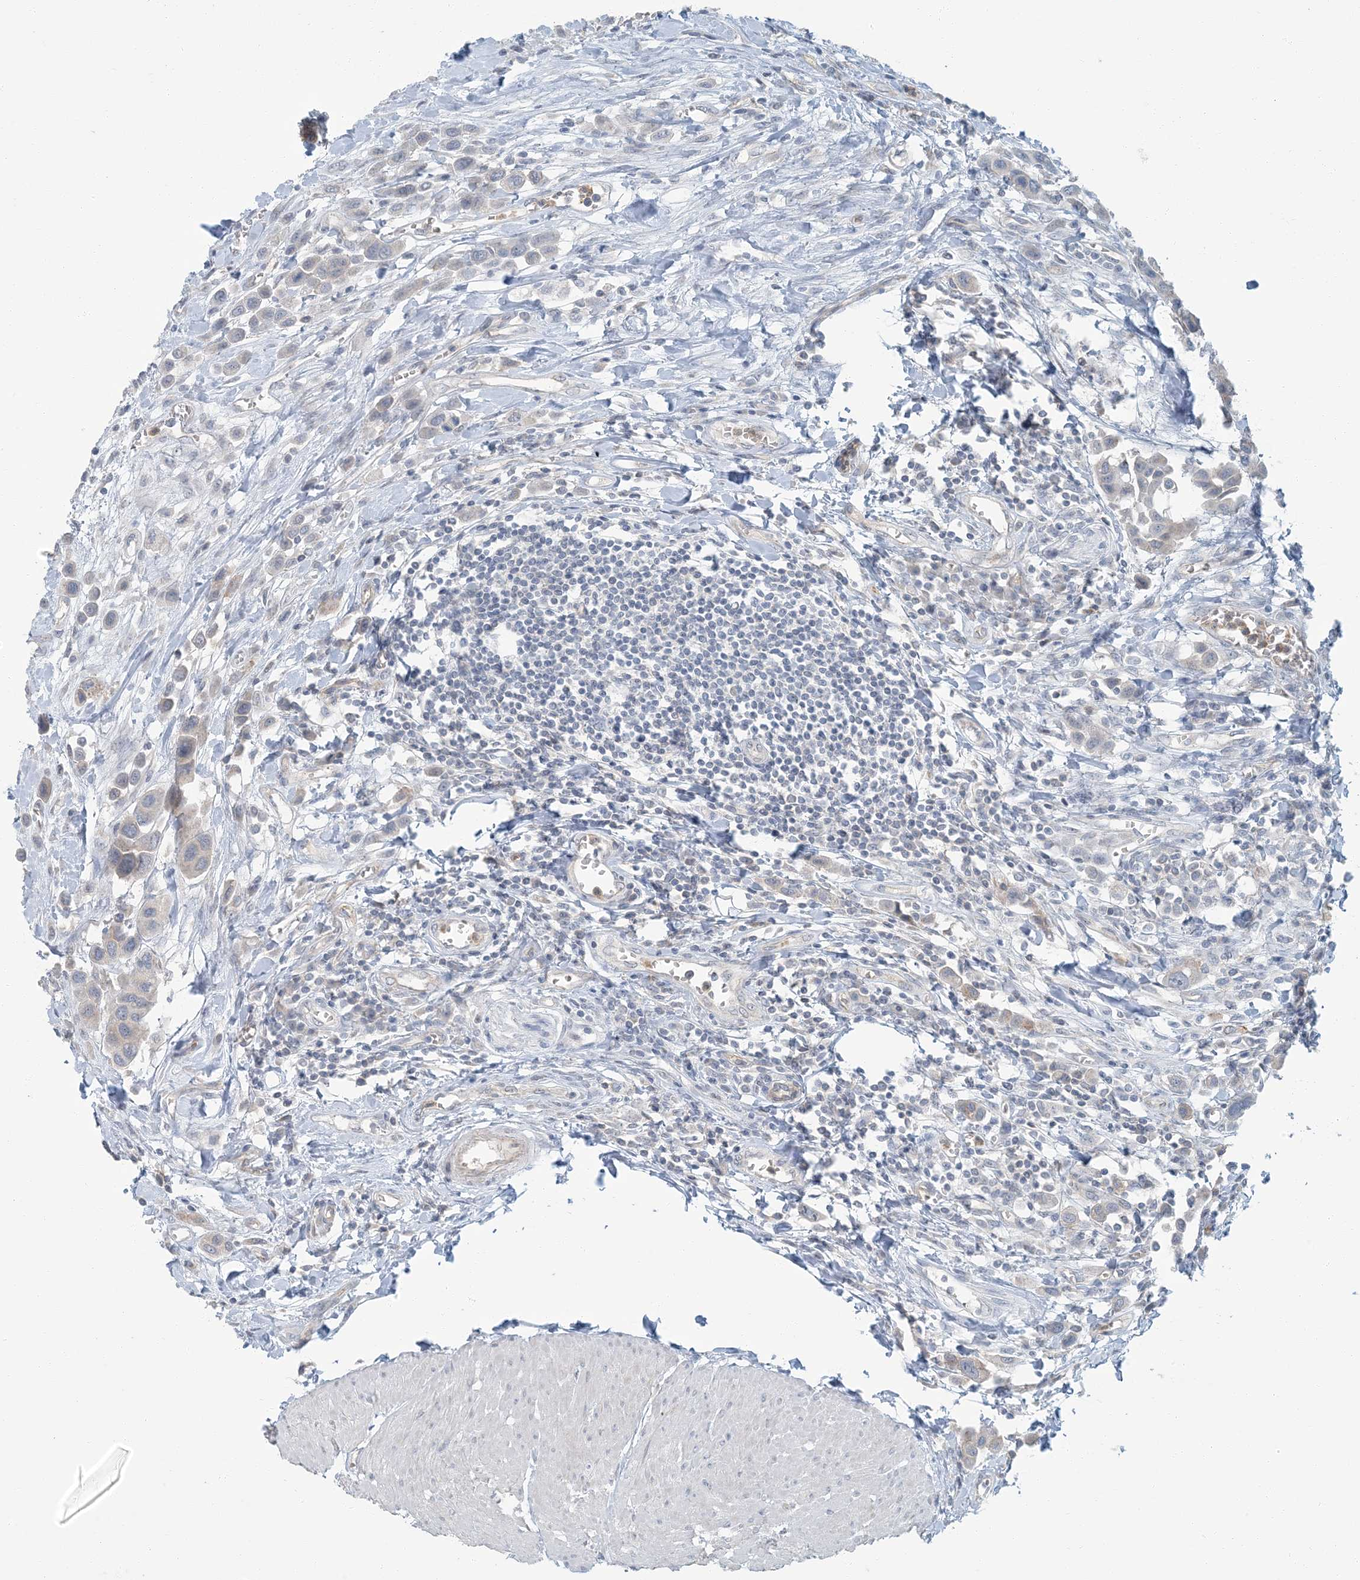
{"staining": {"intensity": "negative", "quantity": "none", "location": "none"}, "tissue": "urothelial cancer", "cell_type": "Tumor cells", "image_type": "cancer", "snomed": [{"axis": "morphology", "description": "Urothelial carcinoma, High grade"}, {"axis": "topography", "description": "Urinary bladder"}], "caption": "Photomicrograph shows no protein positivity in tumor cells of urothelial cancer tissue.", "gene": "EPHA4", "patient": {"sex": "male", "age": 50}}